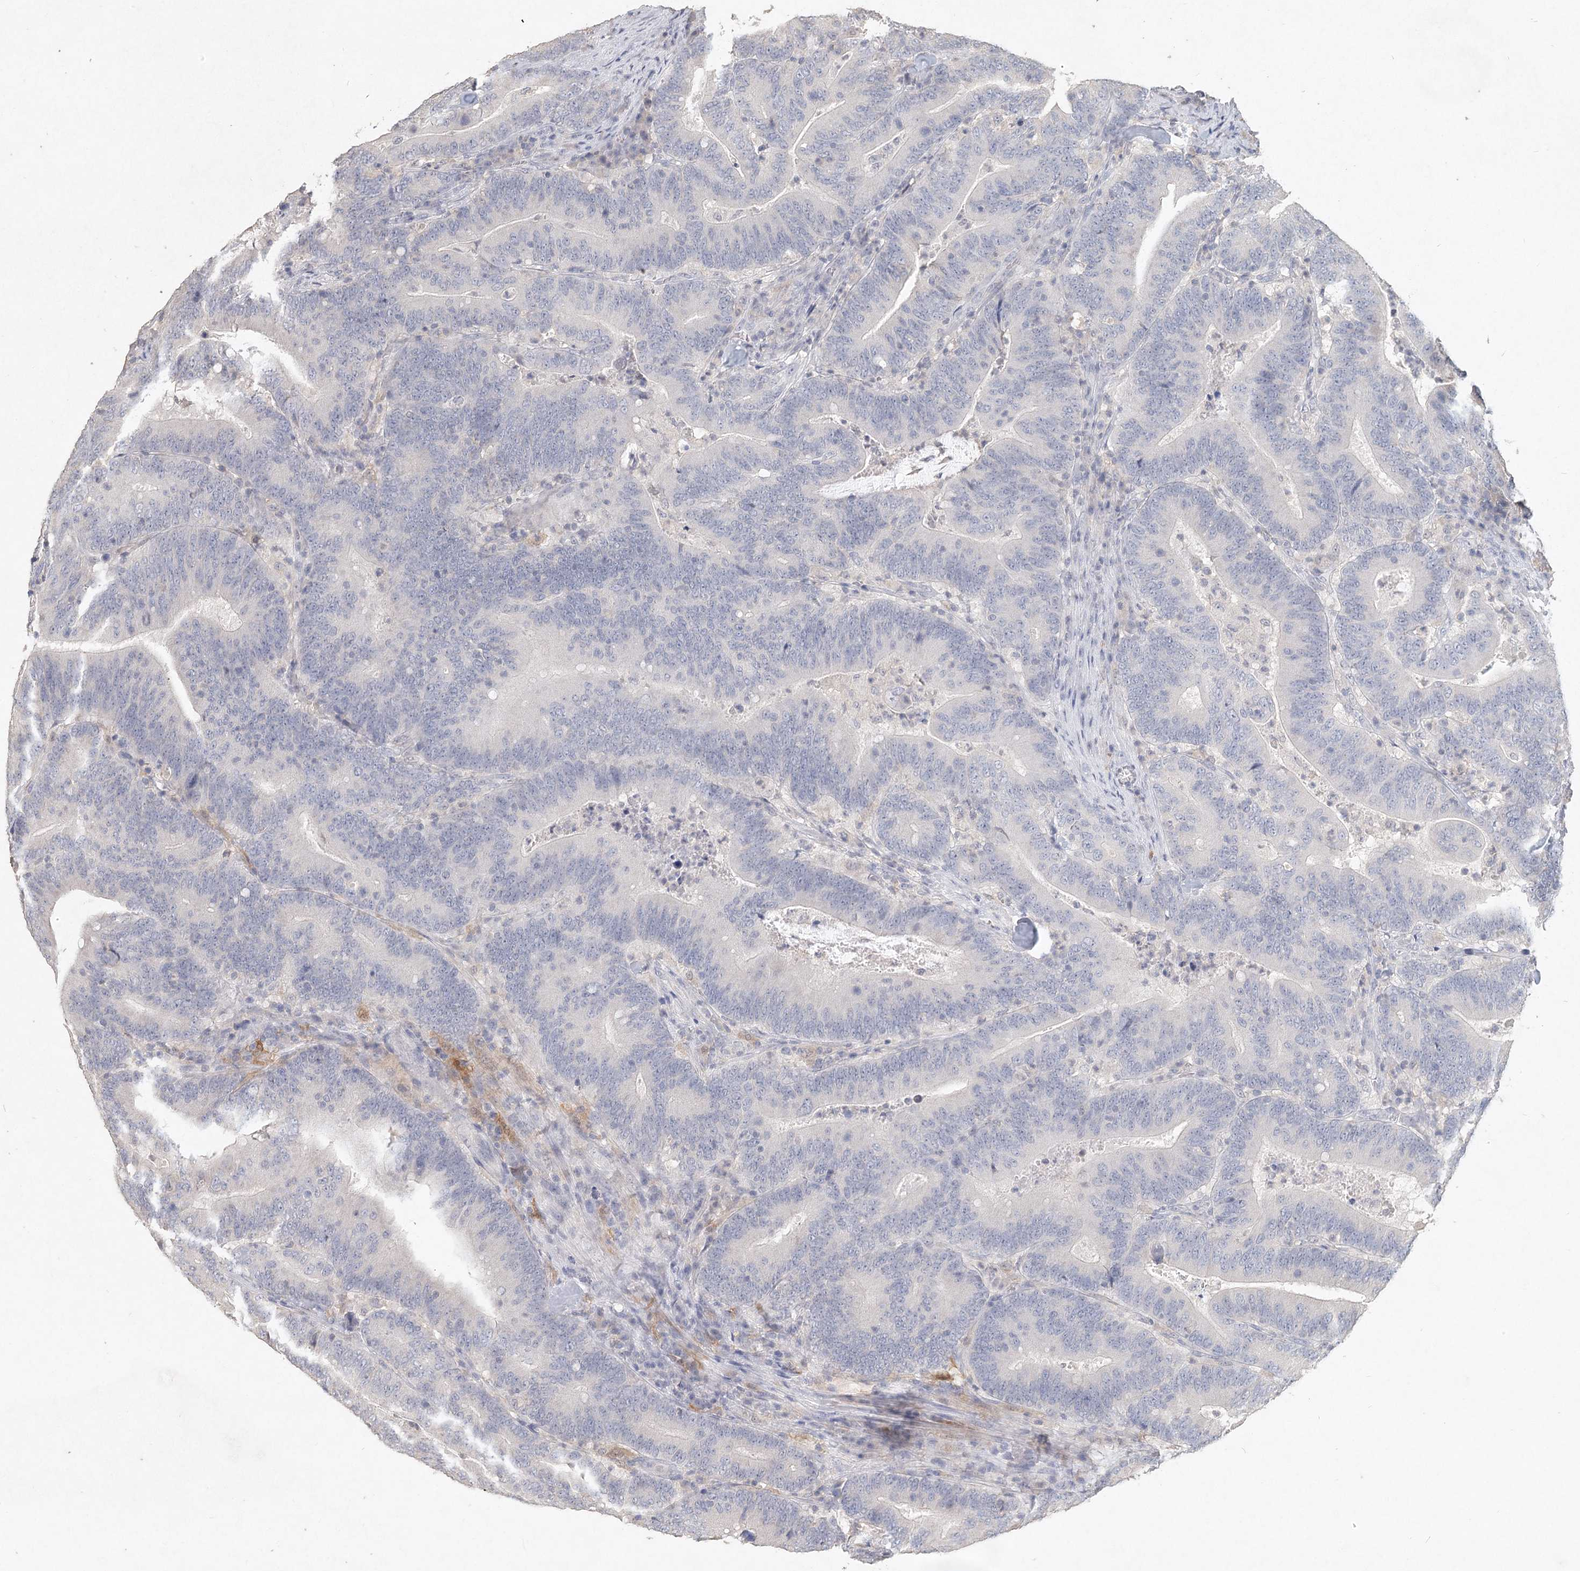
{"staining": {"intensity": "negative", "quantity": "none", "location": "none"}, "tissue": "colorectal cancer", "cell_type": "Tumor cells", "image_type": "cancer", "snomed": [{"axis": "morphology", "description": "Adenocarcinoma, NOS"}, {"axis": "topography", "description": "Colon"}], "caption": "DAB immunohistochemical staining of colorectal adenocarcinoma demonstrates no significant staining in tumor cells.", "gene": "ARSI", "patient": {"sex": "female", "age": 66}}